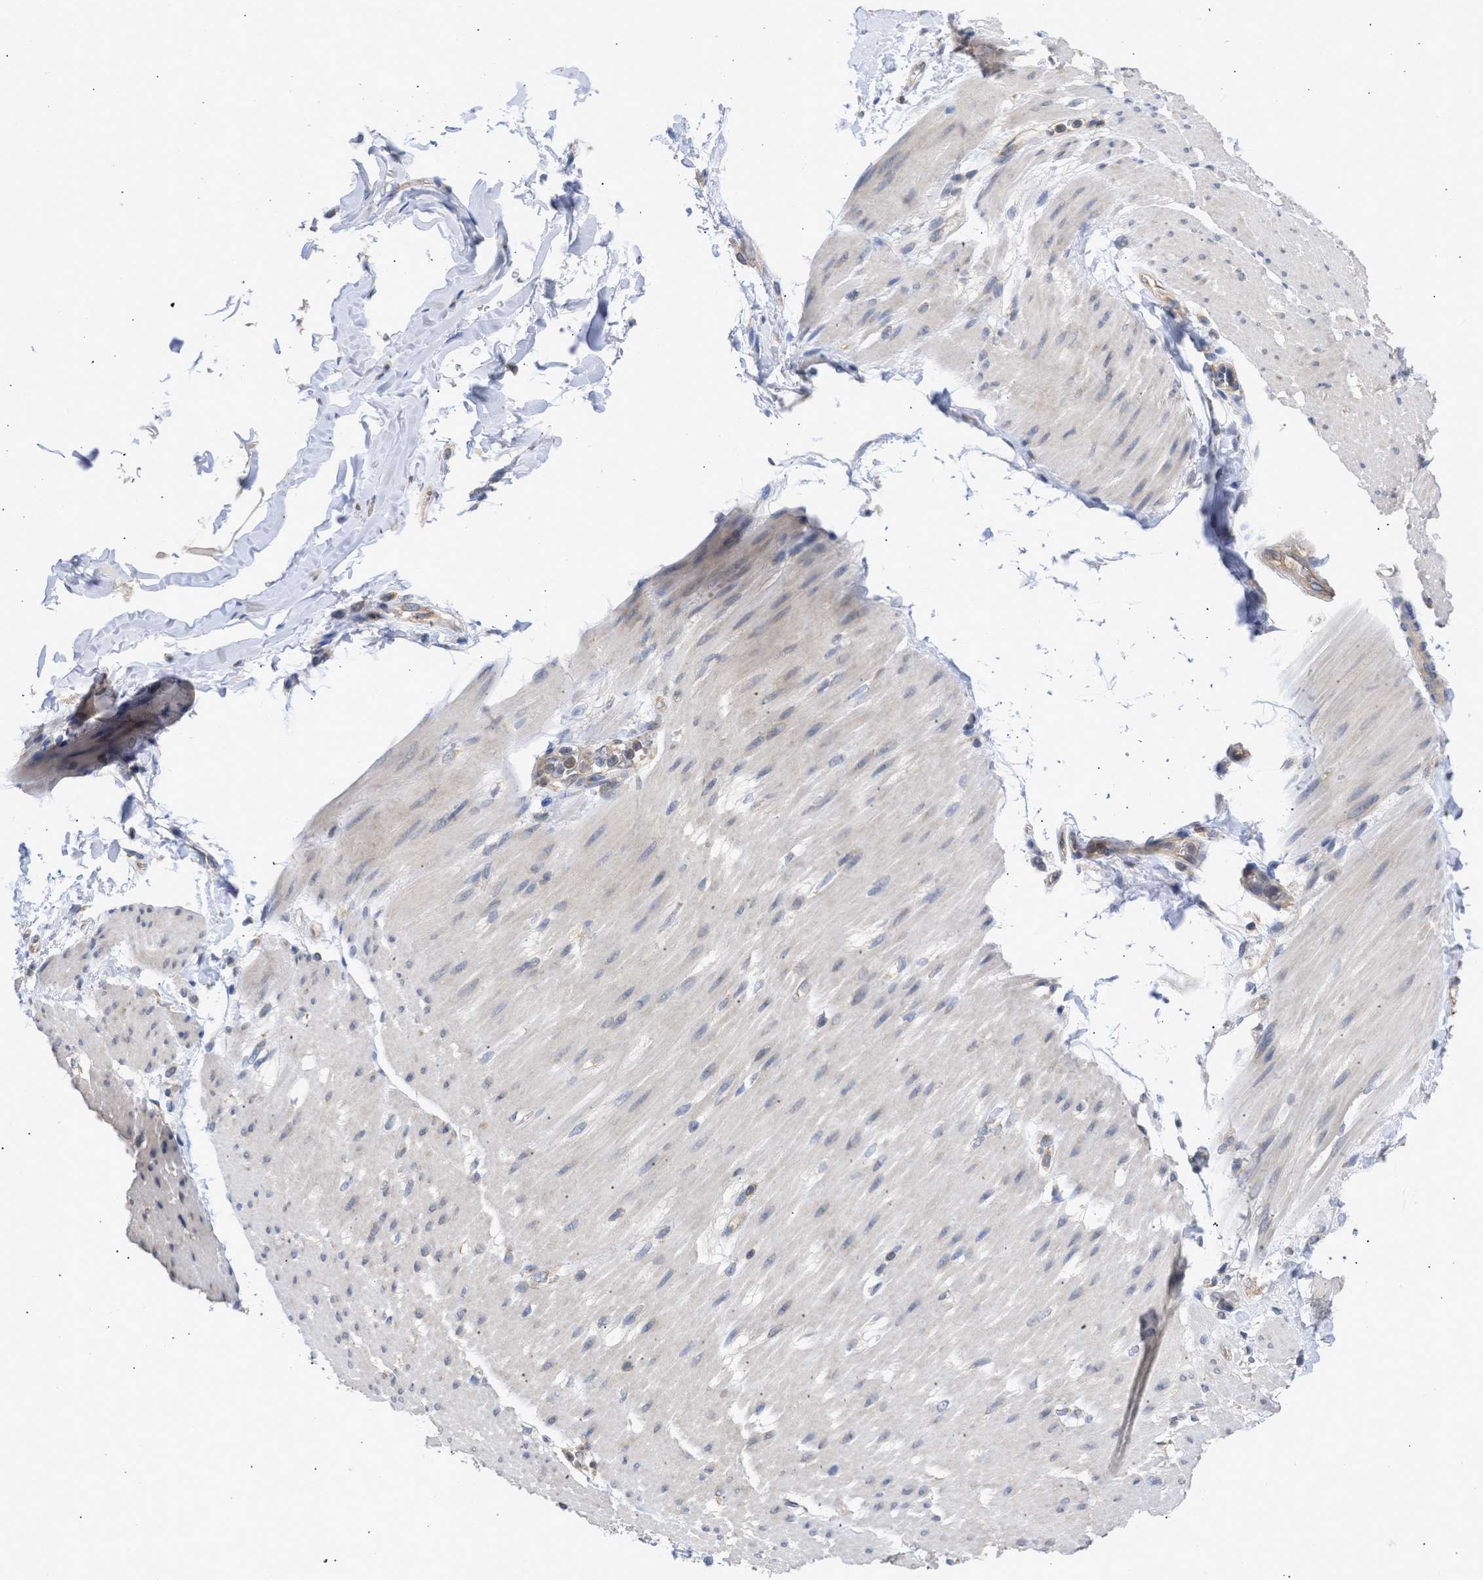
{"staining": {"intensity": "negative", "quantity": "none", "location": "none"}, "tissue": "adipose tissue", "cell_type": "Adipocytes", "image_type": "normal", "snomed": [{"axis": "morphology", "description": "Normal tissue, NOS"}, {"axis": "morphology", "description": "Adenocarcinoma, NOS"}, {"axis": "topography", "description": "Duodenum"}, {"axis": "topography", "description": "Peripheral nerve tissue"}], "caption": "This photomicrograph is of benign adipose tissue stained with immunohistochemistry to label a protein in brown with the nuclei are counter-stained blue. There is no staining in adipocytes. The staining was performed using DAB (3,3'-diaminobenzidine) to visualize the protein expression in brown, while the nuclei were stained in blue with hematoxylin (Magnification: 20x).", "gene": "MAP2K3", "patient": {"sex": "female", "age": 60}}